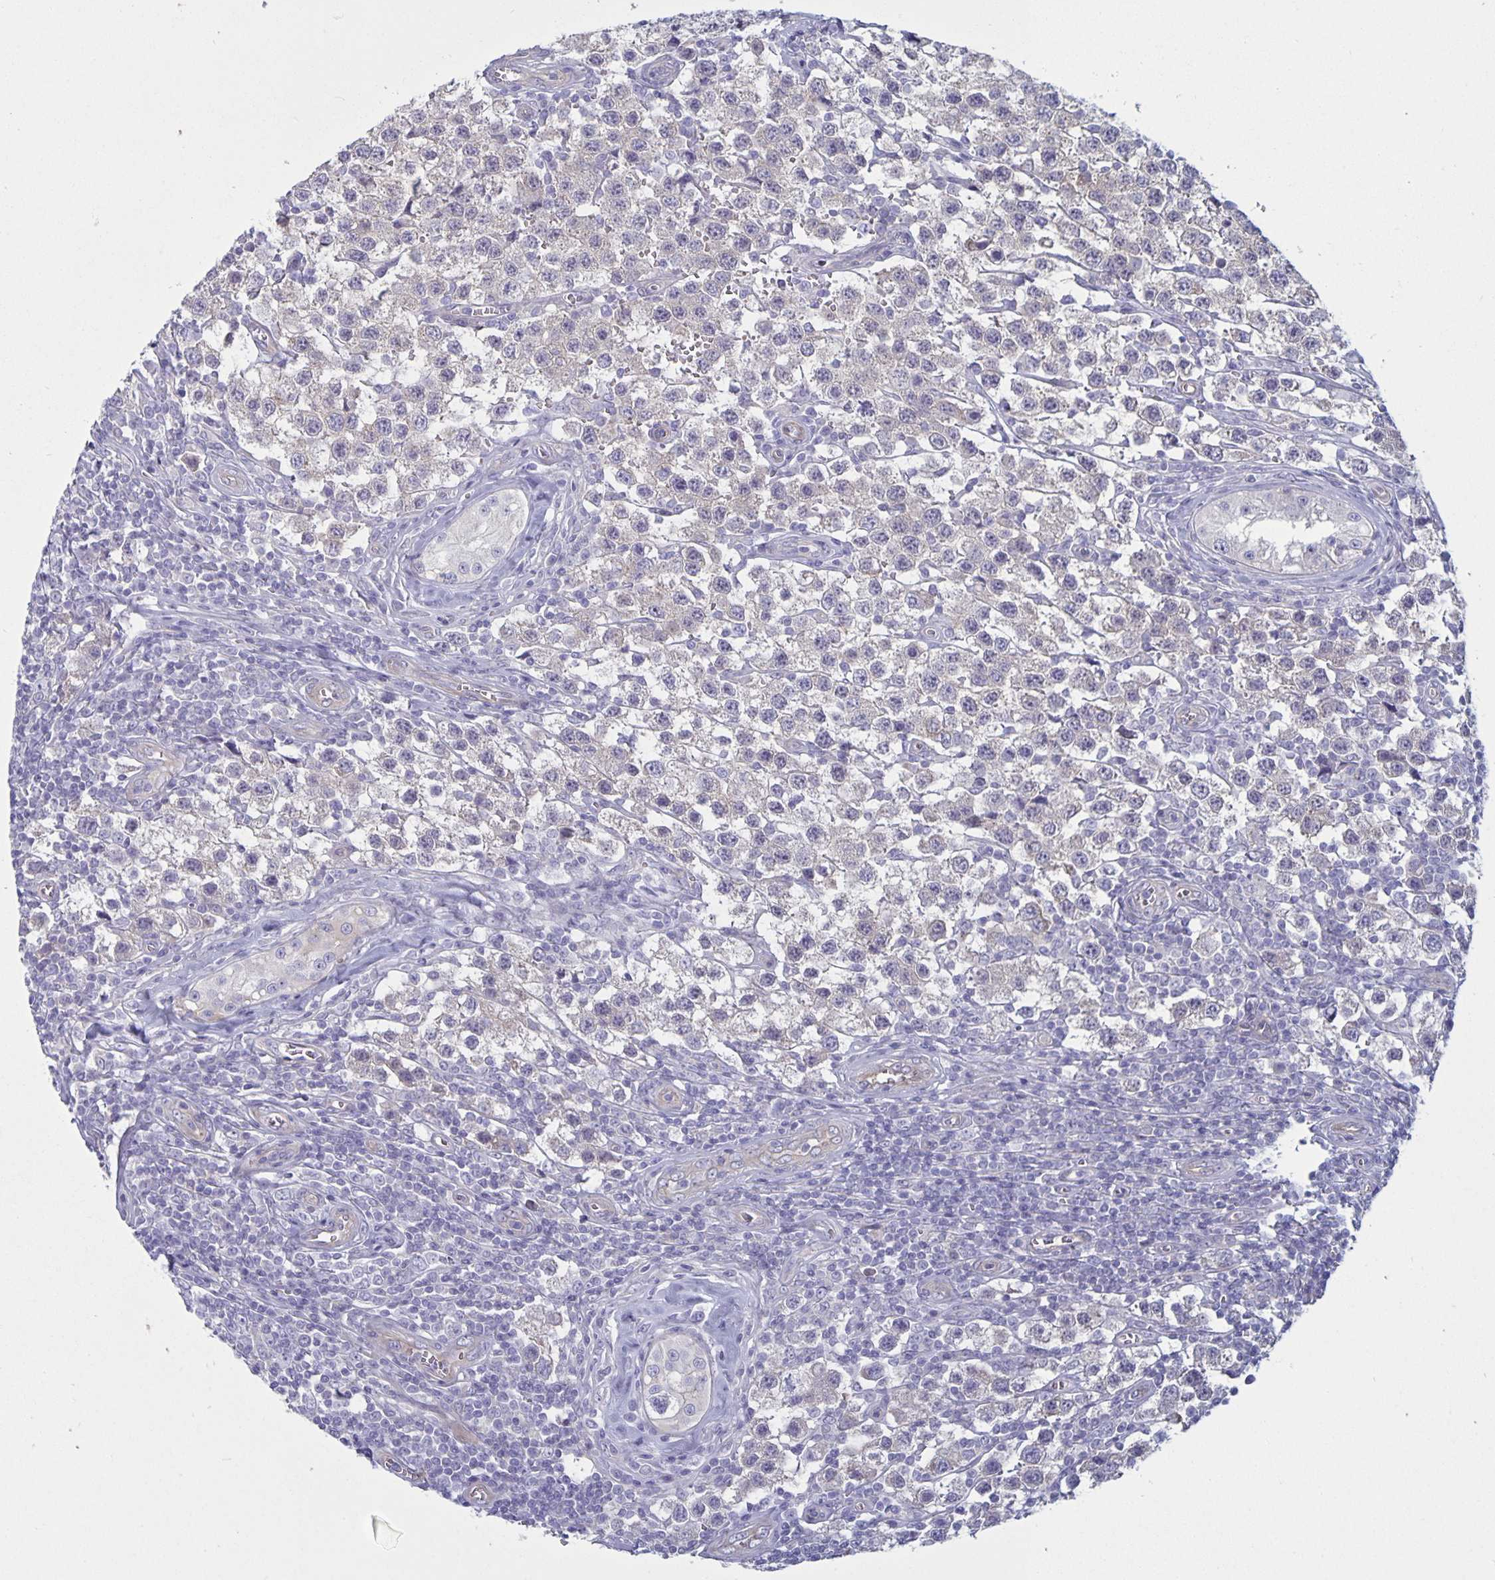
{"staining": {"intensity": "negative", "quantity": "none", "location": "none"}, "tissue": "testis cancer", "cell_type": "Tumor cells", "image_type": "cancer", "snomed": [{"axis": "morphology", "description": "Seminoma, NOS"}, {"axis": "topography", "description": "Testis"}], "caption": "An IHC histopathology image of seminoma (testis) is shown. There is no staining in tumor cells of seminoma (testis).", "gene": "PLCB3", "patient": {"sex": "male", "age": 34}}